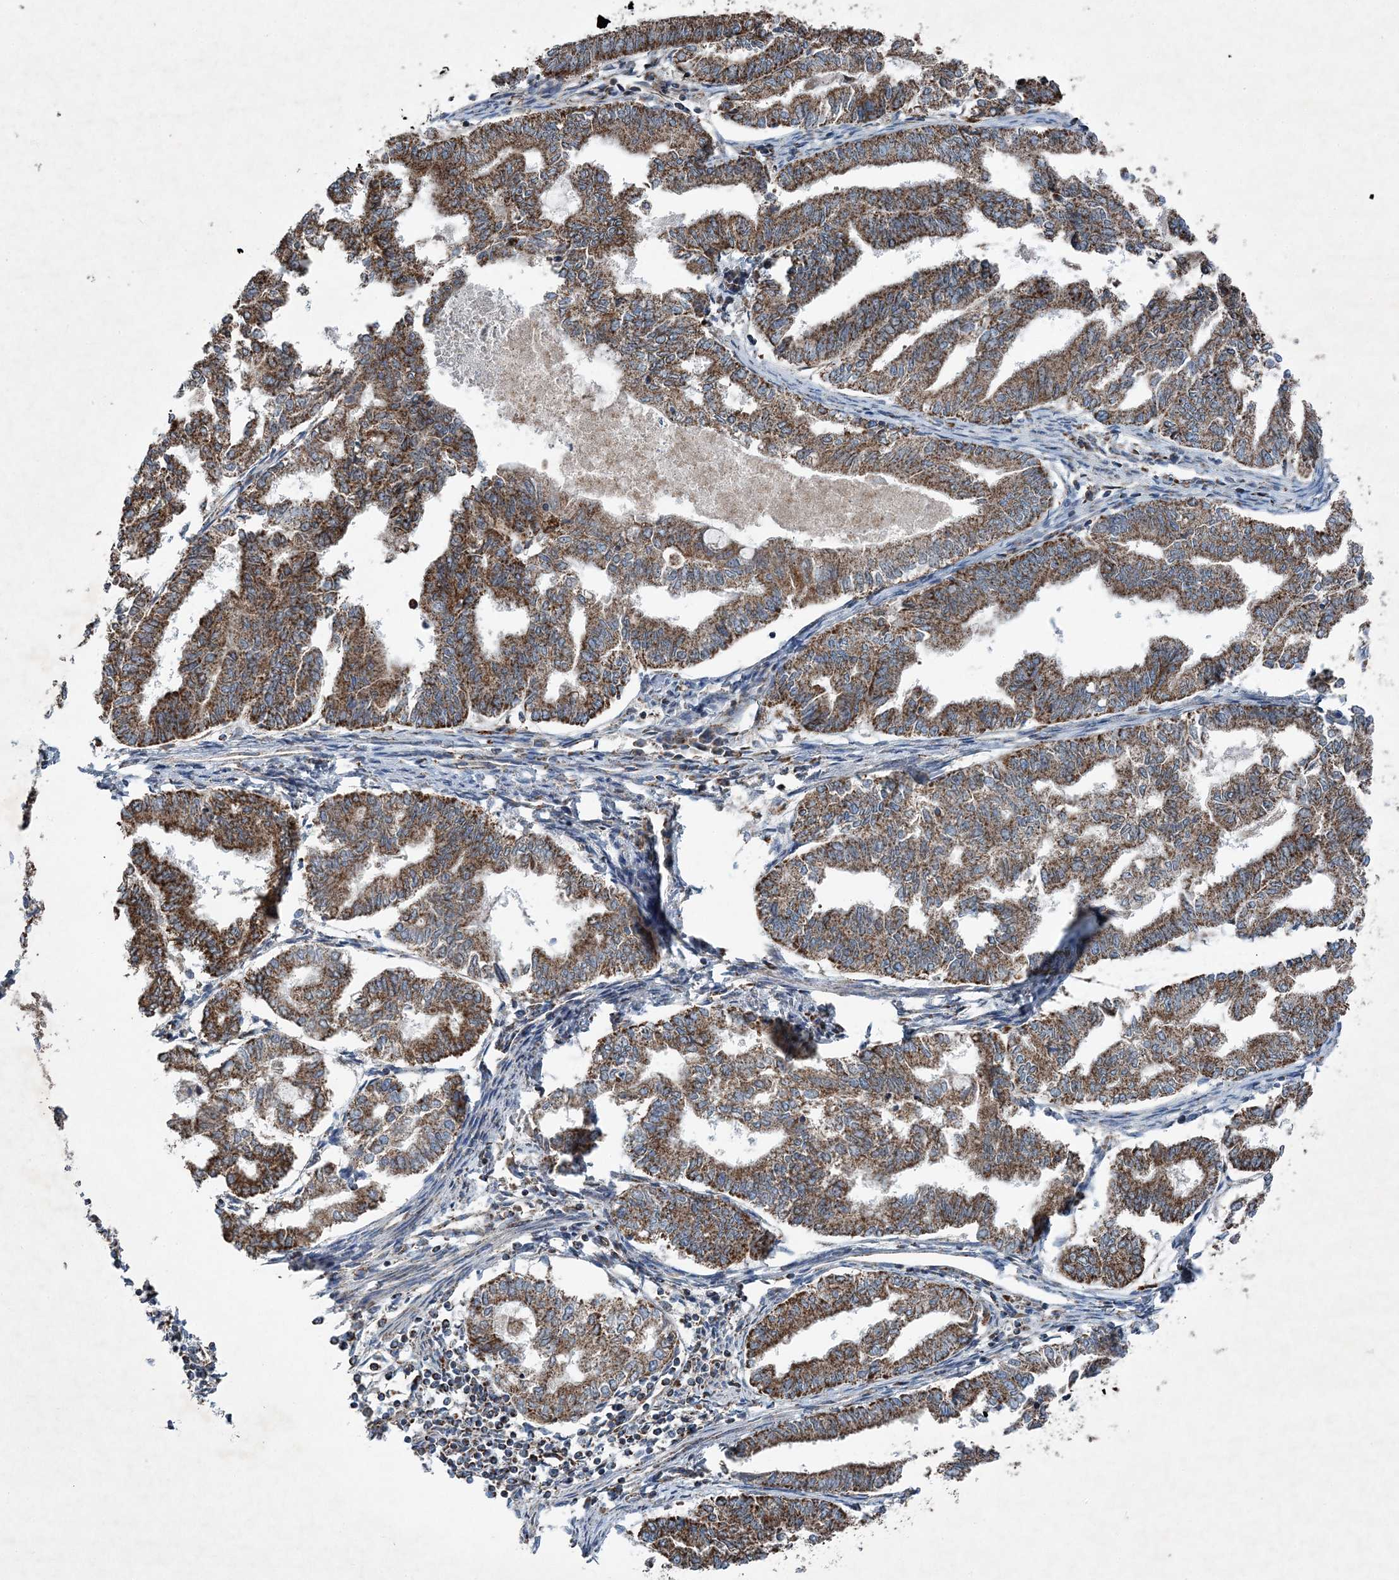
{"staining": {"intensity": "strong", "quantity": ">75%", "location": "cytoplasmic/membranous"}, "tissue": "endometrial cancer", "cell_type": "Tumor cells", "image_type": "cancer", "snomed": [{"axis": "morphology", "description": "Adenocarcinoma, NOS"}, {"axis": "topography", "description": "Endometrium"}], "caption": "Endometrial cancer was stained to show a protein in brown. There is high levels of strong cytoplasmic/membranous positivity in approximately >75% of tumor cells. The protein of interest is stained brown, and the nuclei are stained in blue (DAB IHC with brightfield microscopy, high magnification).", "gene": "SPAG16", "patient": {"sex": "female", "age": 79}}